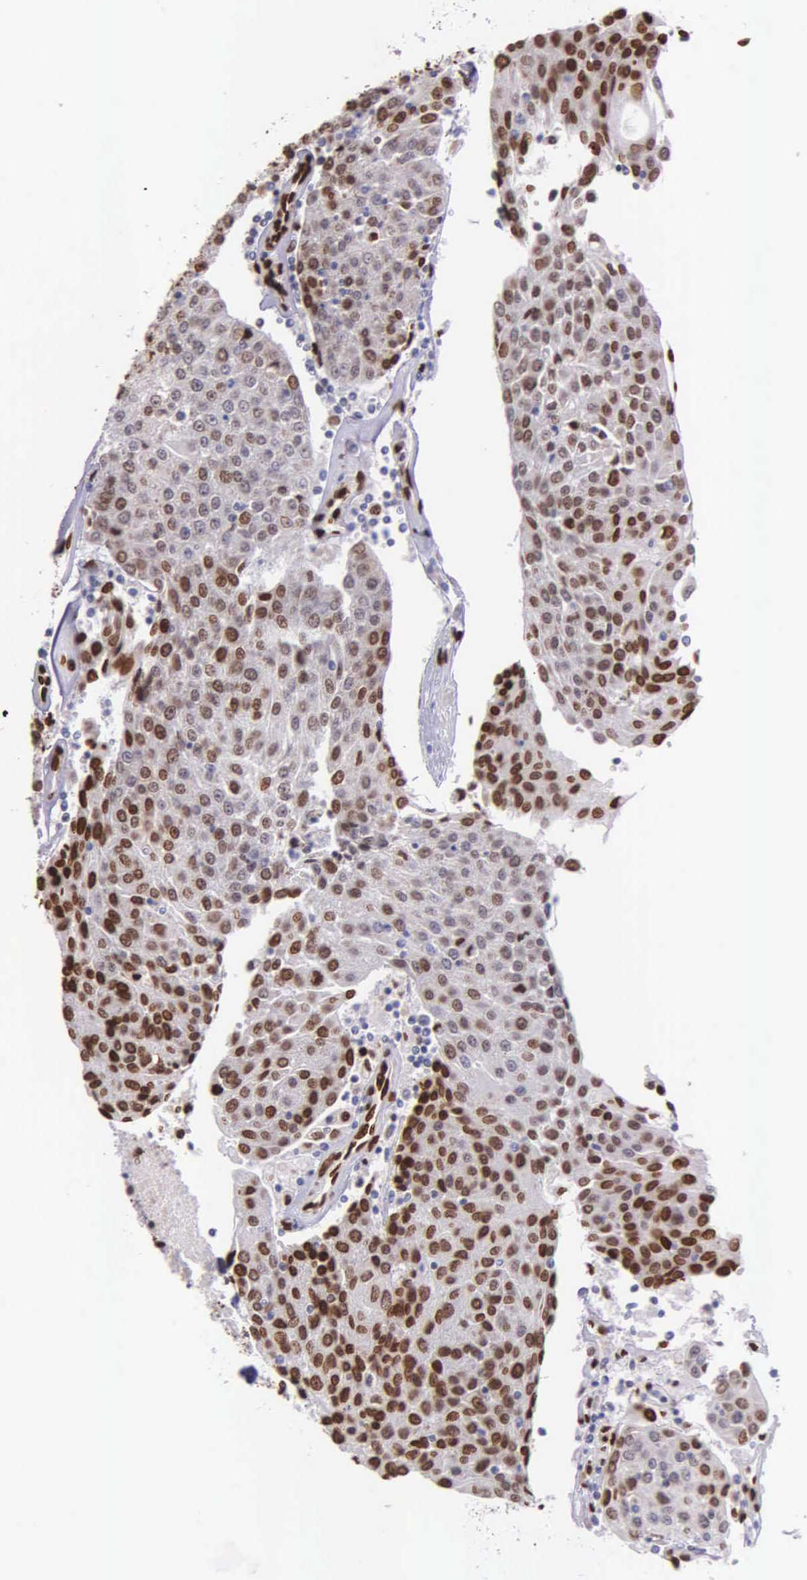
{"staining": {"intensity": "strong", "quantity": ">75%", "location": "nuclear"}, "tissue": "urothelial cancer", "cell_type": "Tumor cells", "image_type": "cancer", "snomed": [{"axis": "morphology", "description": "Urothelial carcinoma, High grade"}, {"axis": "topography", "description": "Urinary bladder"}], "caption": "Urothelial cancer was stained to show a protein in brown. There is high levels of strong nuclear positivity in about >75% of tumor cells.", "gene": "H1-0", "patient": {"sex": "female", "age": 85}}